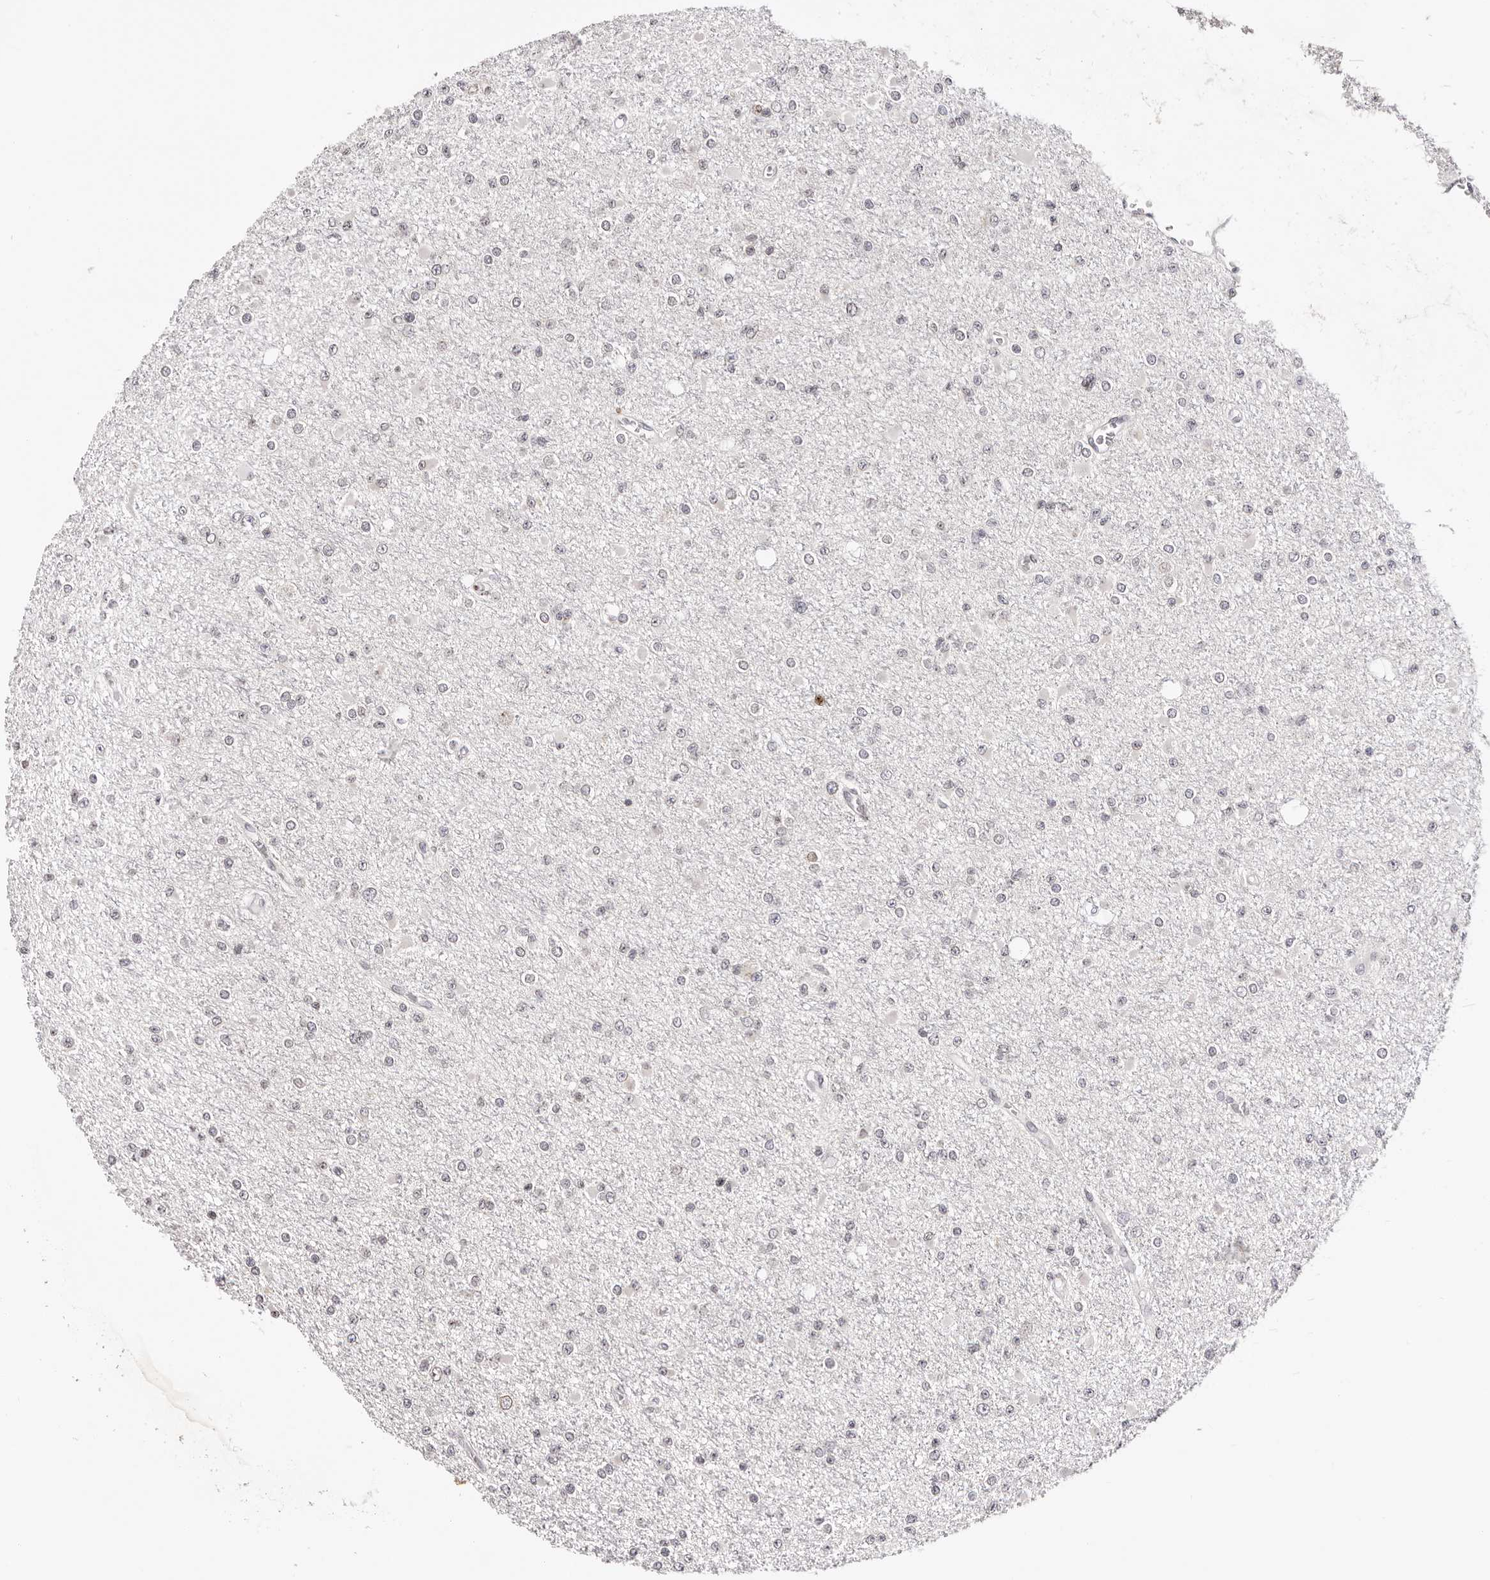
{"staining": {"intensity": "negative", "quantity": "none", "location": "none"}, "tissue": "glioma", "cell_type": "Tumor cells", "image_type": "cancer", "snomed": [{"axis": "morphology", "description": "Glioma, malignant, Low grade"}, {"axis": "topography", "description": "Brain"}], "caption": "Immunohistochemistry (IHC) photomicrograph of human glioma stained for a protein (brown), which demonstrates no expression in tumor cells.", "gene": "NUP153", "patient": {"sex": "female", "age": 22}}